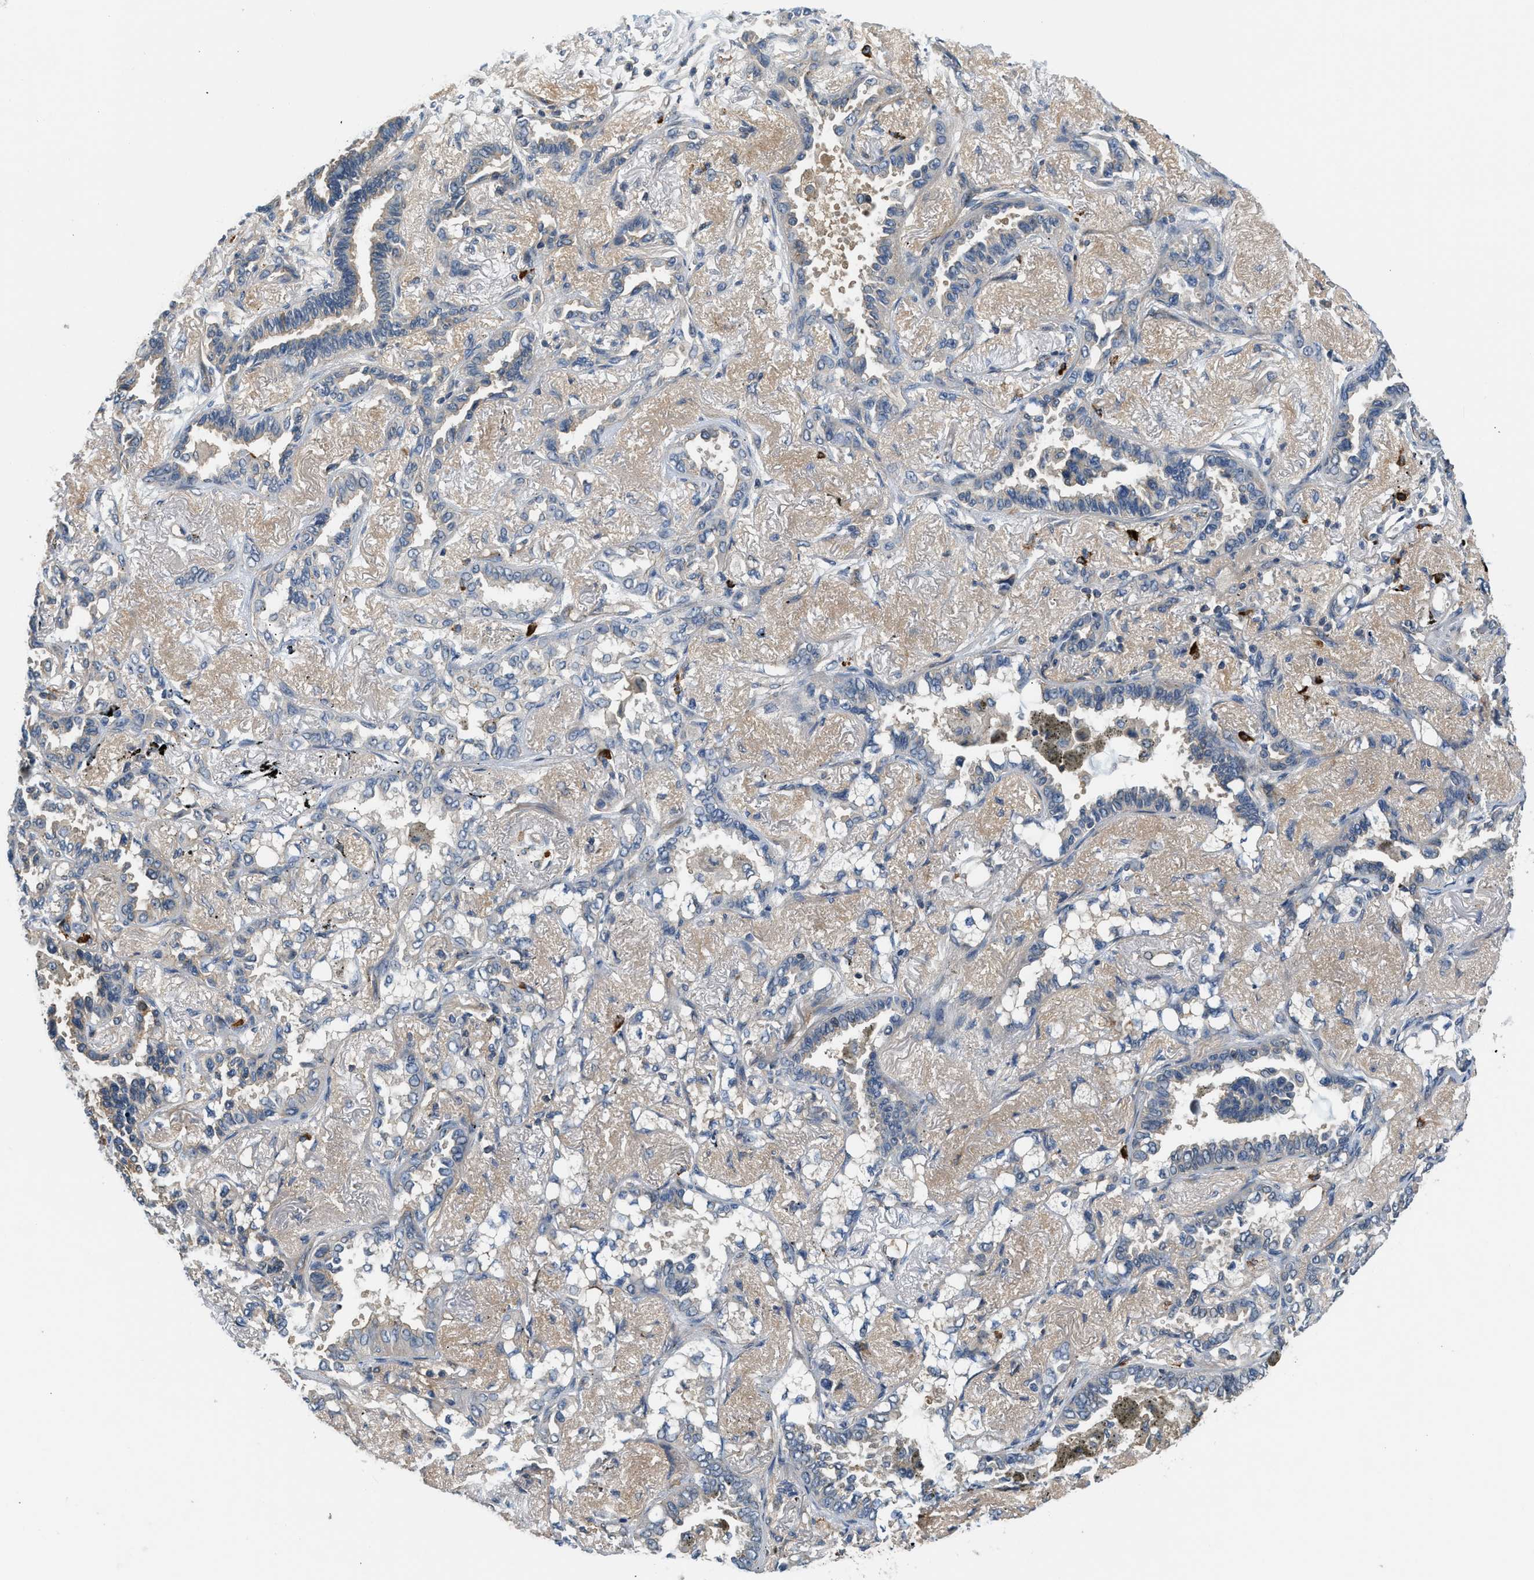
{"staining": {"intensity": "weak", "quantity": "<25%", "location": "cytoplasmic/membranous"}, "tissue": "lung cancer", "cell_type": "Tumor cells", "image_type": "cancer", "snomed": [{"axis": "morphology", "description": "Adenocarcinoma, NOS"}, {"axis": "topography", "description": "Lung"}], "caption": "Adenocarcinoma (lung) stained for a protein using immunohistochemistry (IHC) displays no staining tumor cells.", "gene": "CBLB", "patient": {"sex": "male", "age": 59}}